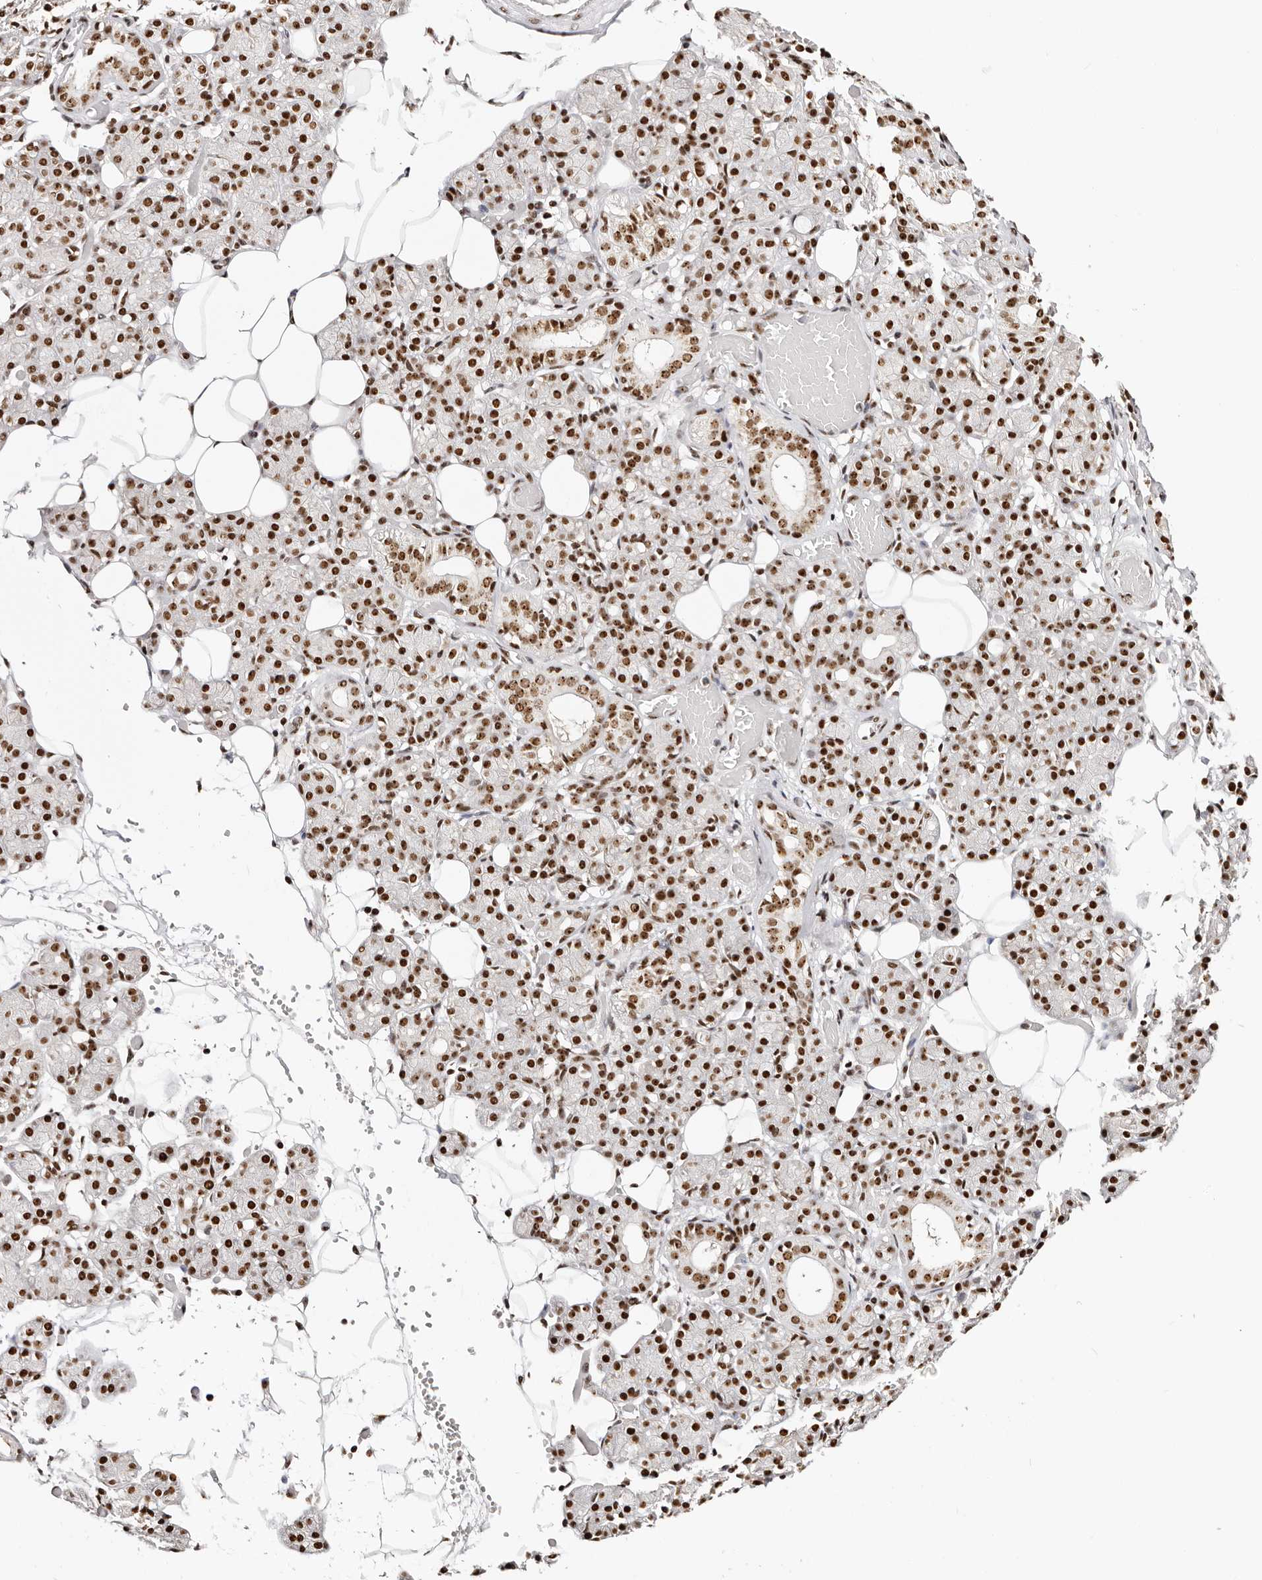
{"staining": {"intensity": "strong", "quantity": ">75%", "location": "nuclear"}, "tissue": "salivary gland", "cell_type": "Glandular cells", "image_type": "normal", "snomed": [{"axis": "morphology", "description": "Normal tissue, NOS"}, {"axis": "topography", "description": "Salivary gland"}], "caption": "A high amount of strong nuclear positivity is seen in approximately >75% of glandular cells in unremarkable salivary gland. The staining was performed using DAB (3,3'-diaminobenzidine), with brown indicating positive protein expression. Nuclei are stained blue with hematoxylin.", "gene": "IQGAP3", "patient": {"sex": "male", "age": 63}}